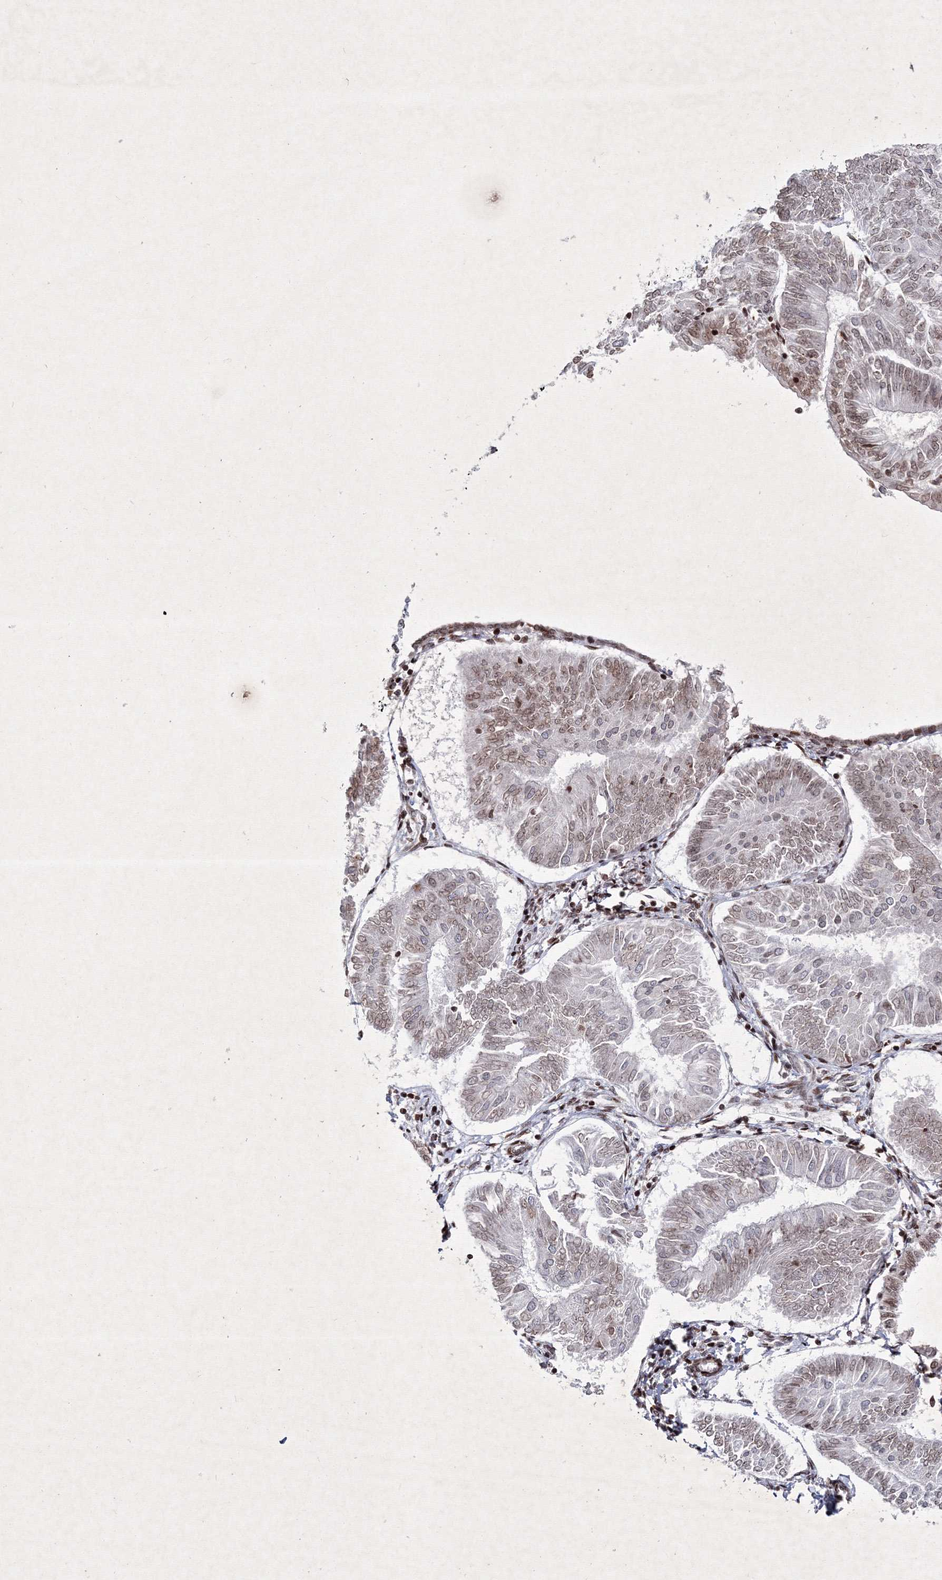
{"staining": {"intensity": "weak", "quantity": "25%-75%", "location": "nuclear"}, "tissue": "endometrial cancer", "cell_type": "Tumor cells", "image_type": "cancer", "snomed": [{"axis": "morphology", "description": "Adenocarcinoma, NOS"}, {"axis": "topography", "description": "Endometrium"}], "caption": "Human endometrial cancer (adenocarcinoma) stained with a protein marker demonstrates weak staining in tumor cells.", "gene": "SMIM29", "patient": {"sex": "female", "age": 58}}